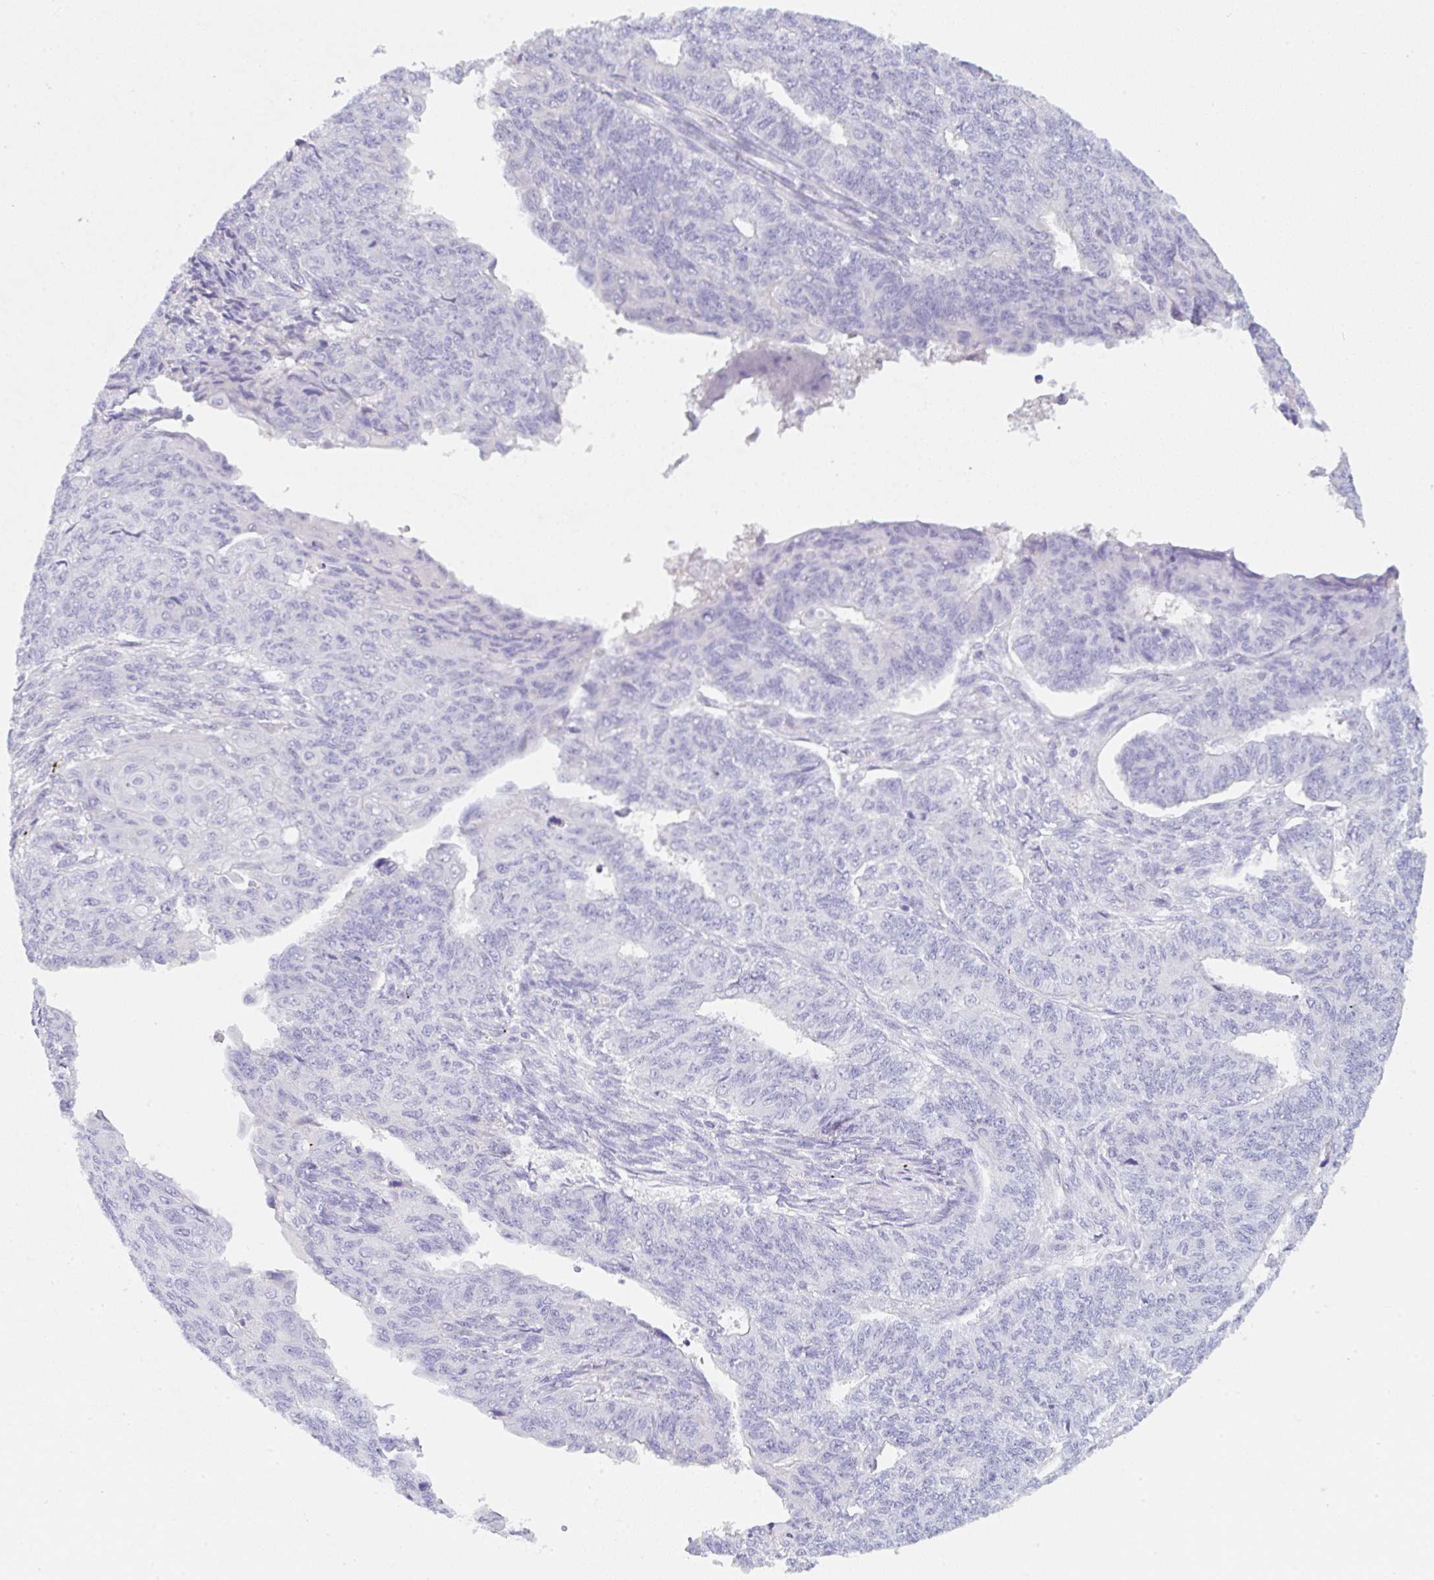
{"staining": {"intensity": "negative", "quantity": "none", "location": "none"}, "tissue": "endometrial cancer", "cell_type": "Tumor cells", "image_type": "cancer", "snomed": [{"axis": "morphology", "description": "Adenocarcinoma, NOS"}, {"axis": "topography", "description": "Endometrium"}], "caption": "This micrograph is of endometrial cancer stained with IHC to label a protein in brown with the nuclei are counter-stained blue. There is no positivity in tumor cells.", "gene": "KLK8", "patient": {"sex": "female", "age": 32}}